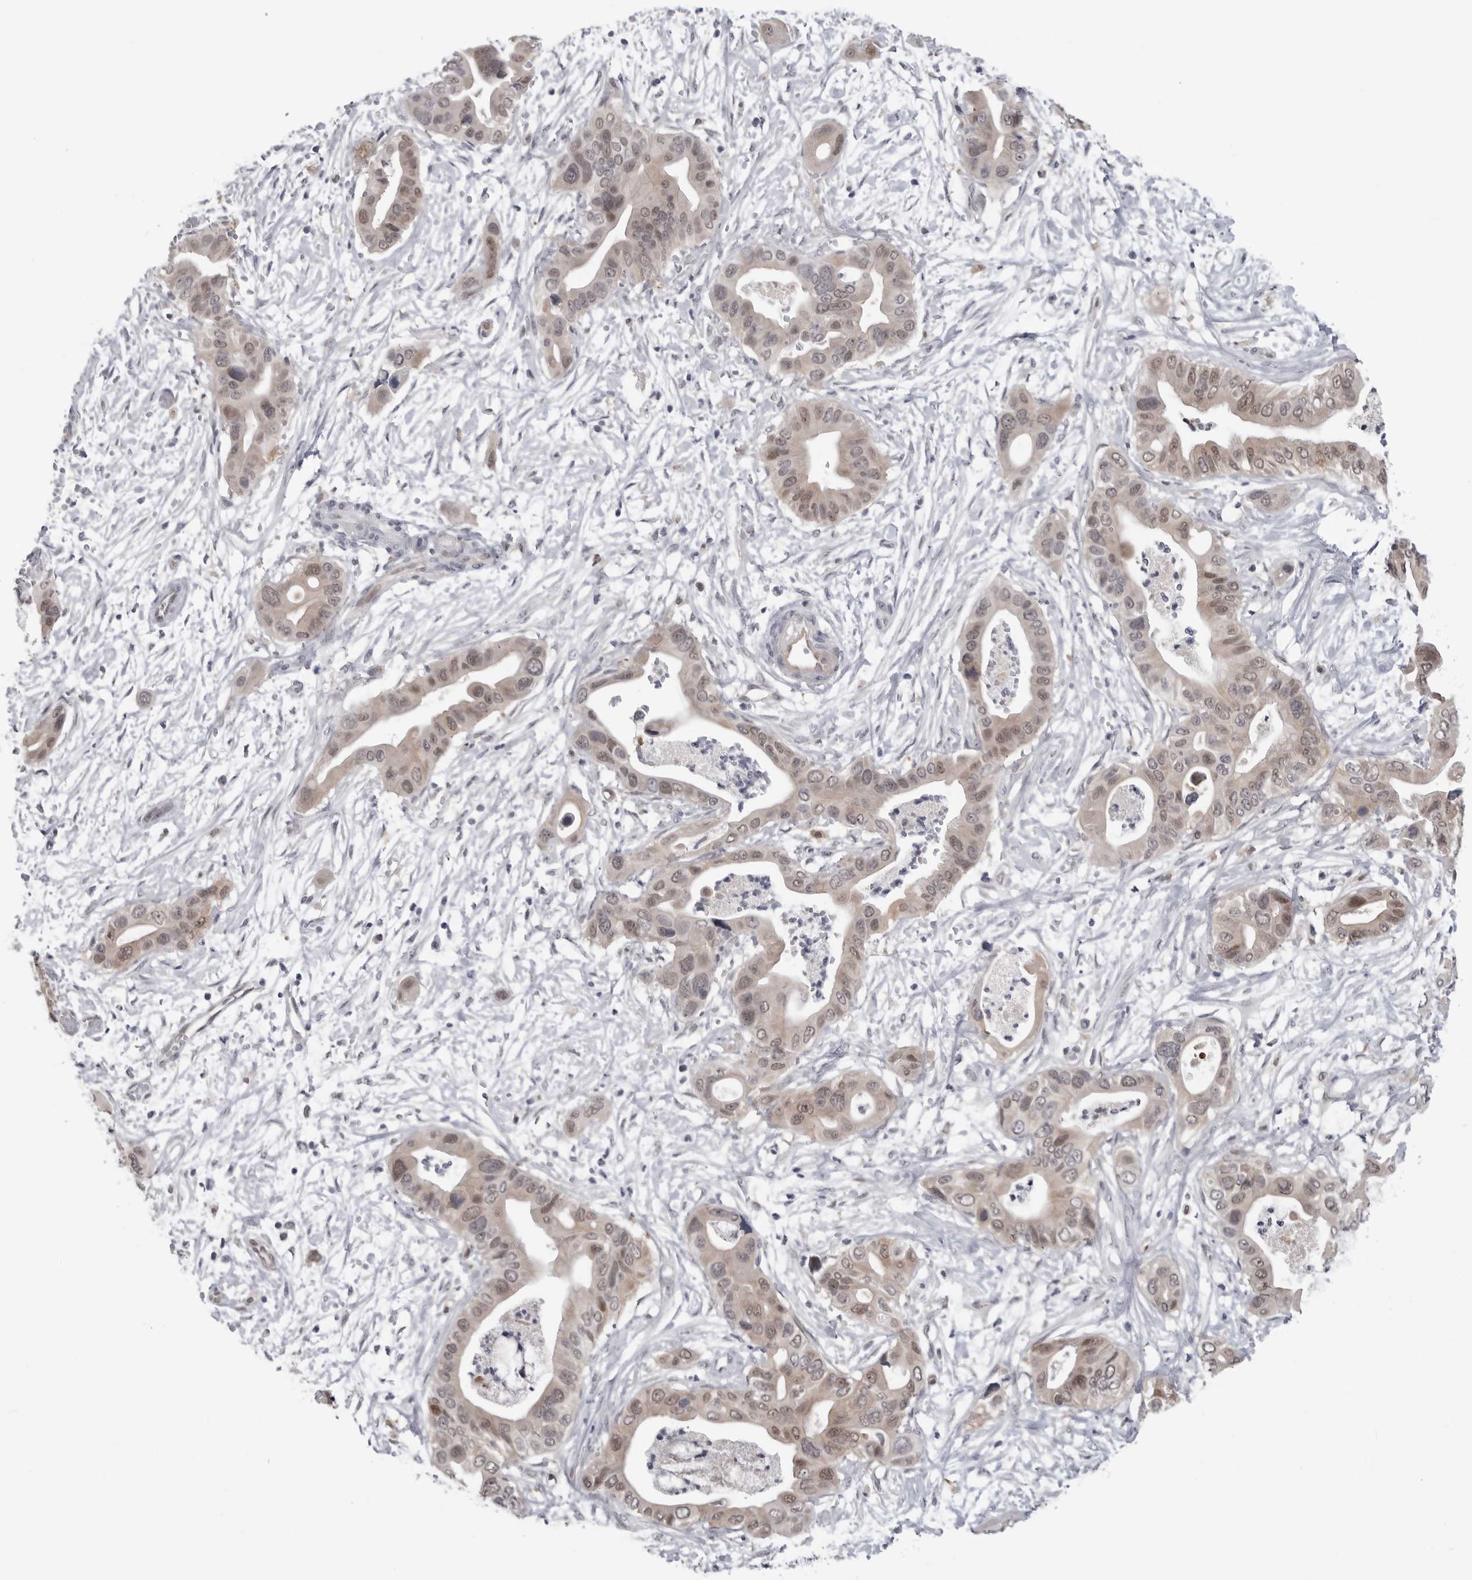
{"staining": {"intensity": "weak", "quantity": ">75%", "location": "cytoplasmic/membranous,nuclear"}, "tissue": "pancreatic cancer", "cell_type": "Tumor cells", "image_type": "cancer", "snomed": [{"axis": "morphology", "description": "Adenocarcinoma, NOS"}, {"axis": "topography", "description": "Pancreas"}], "caption": "Protein expression analysis of pancreatic cancer exhibits weak cytoplasmic/membranous and nuclear positivity in about >75% of tumor cells.", "gene": "PNPO", "patient": {"sex": "male", "age": 66}}